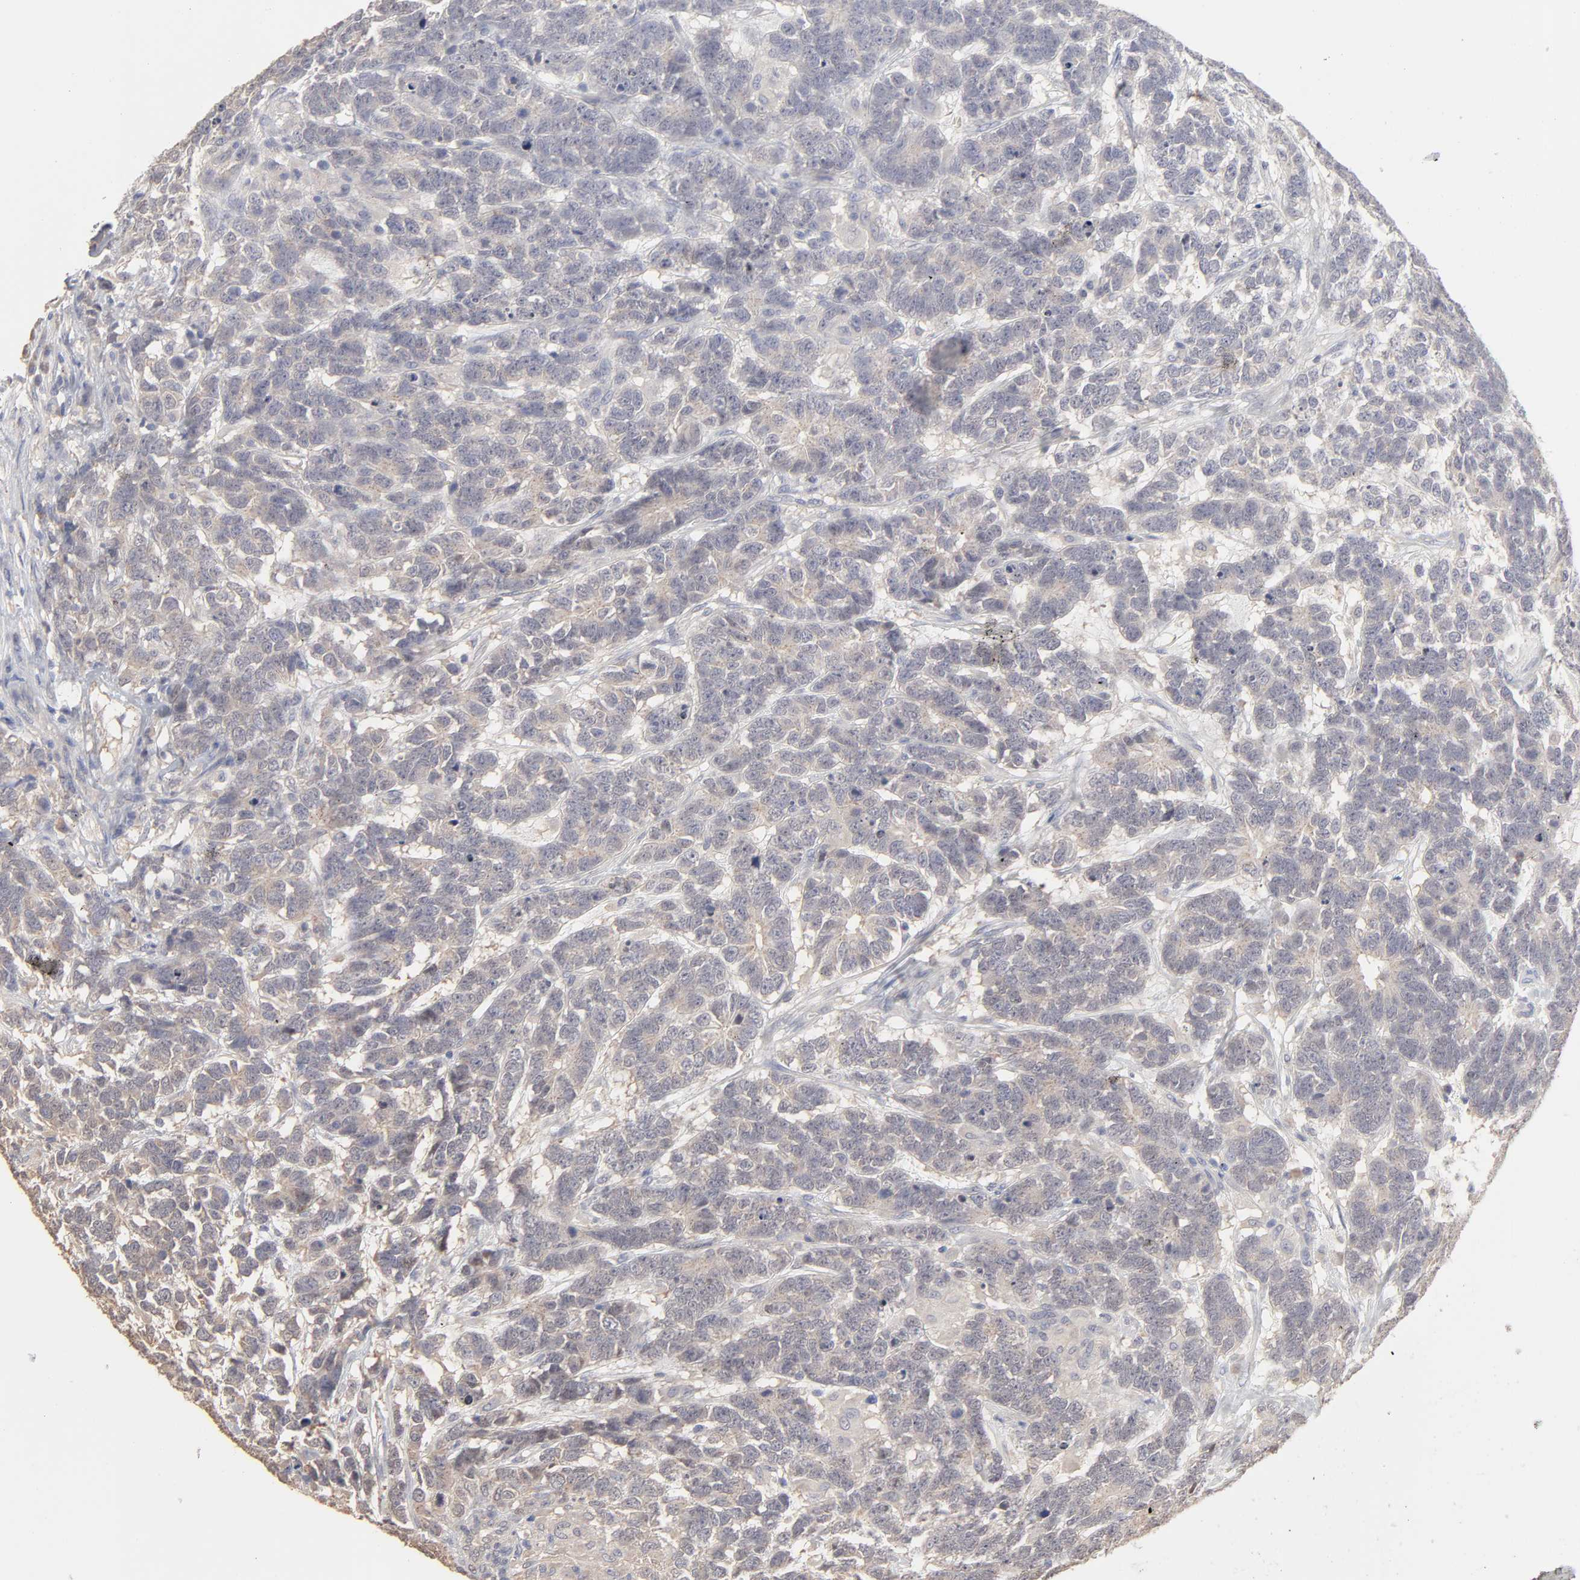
{"staining": {"intensity": "weak", "quantity": ">75%", "location": "cytoplasmic/membranous"}, "tissue": "testis cancer", "cell_type": "Tumor cells", "image_type": "cancer", "snomed": [{"axis": "morphology", "description": "Carcinoma, Embryonal, NOS"}, {"axis": "topography", "description": "Testis"}], "caption": "The image reveals immunohistochemical staining of testis embryonal carcinoma. There is weak cytoplasmic/membranous positivity is seen in about >75% of tumor cells.", "gene": "DNAL4", "patient": {"sex": "male", "age": 26}}